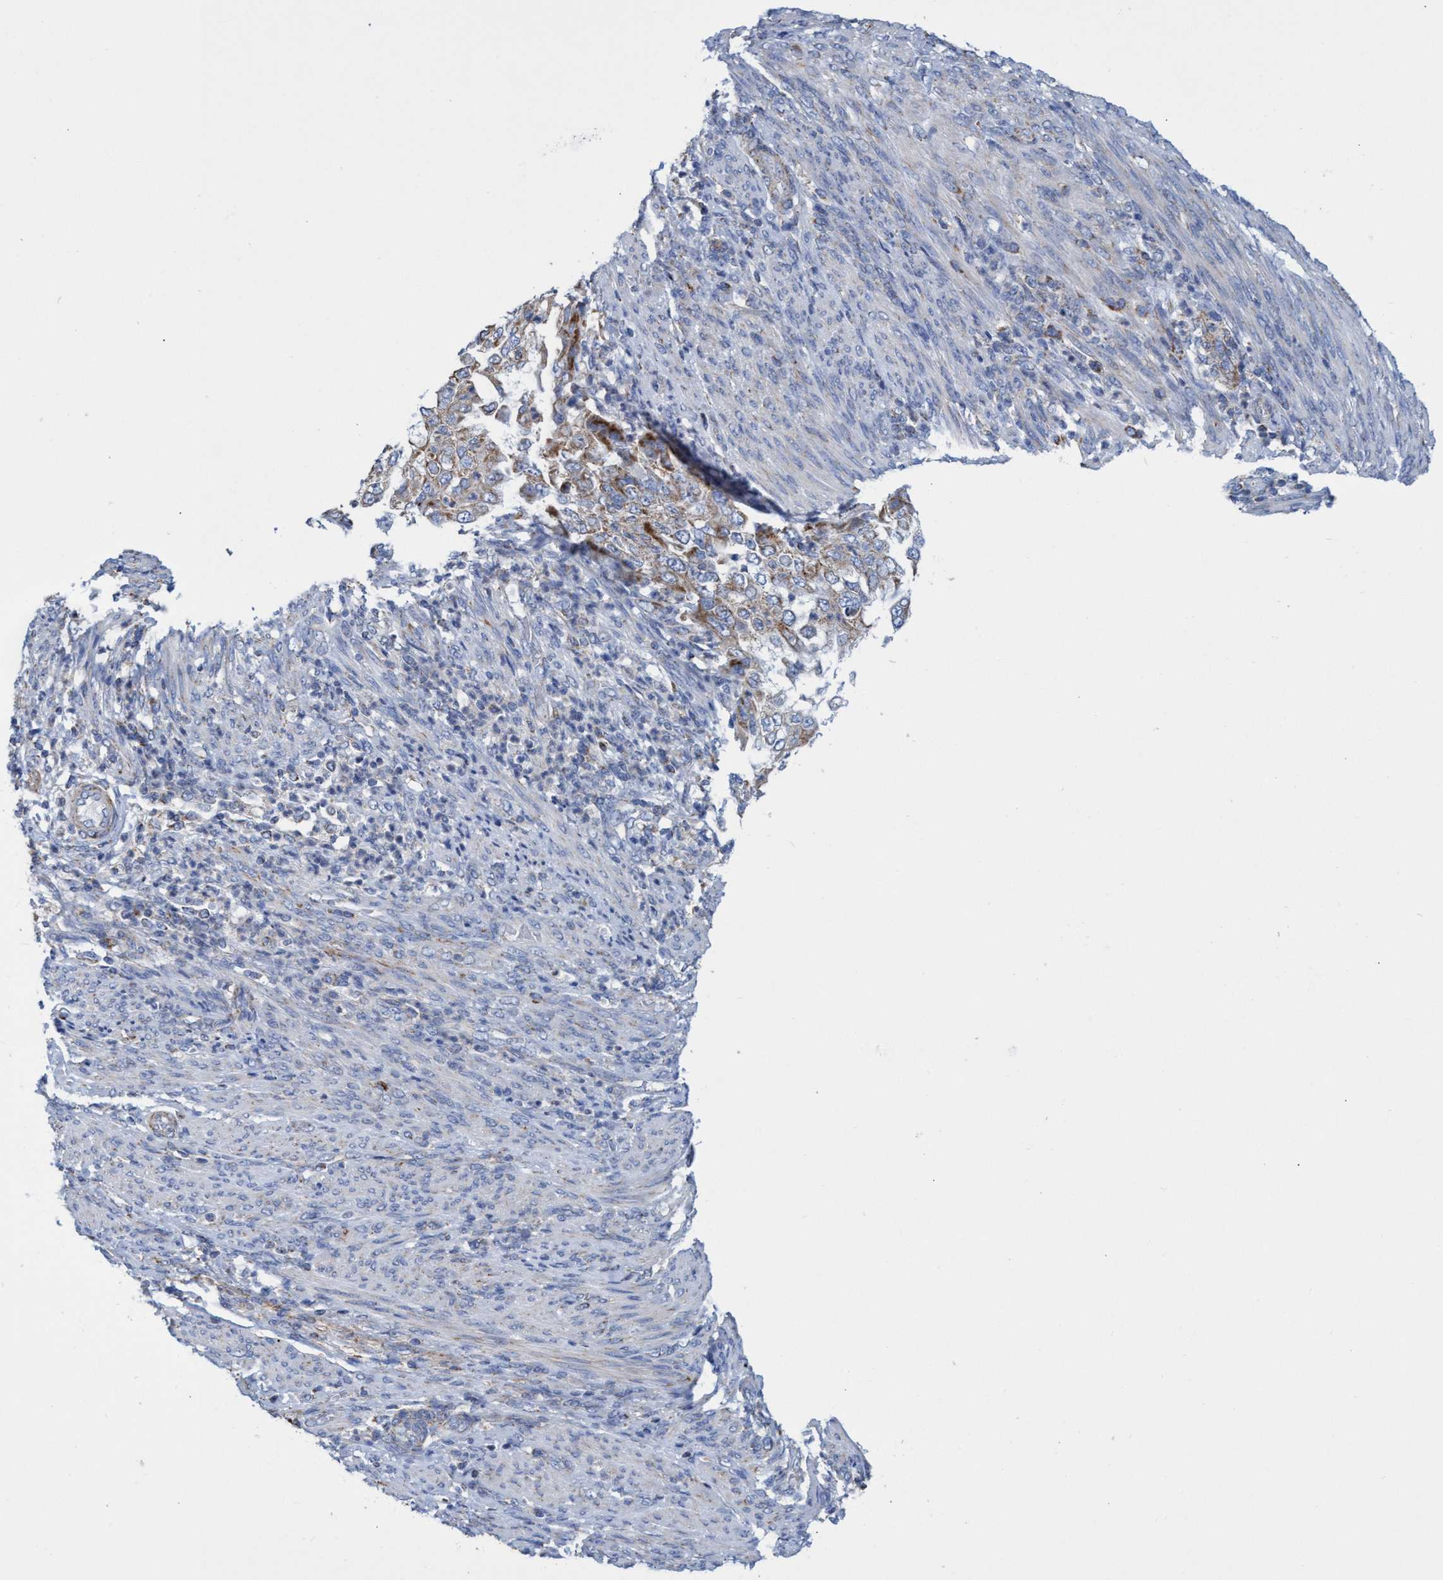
{"staining": {"intensity": "moderate", "quantity": ">75%", "location": "cytoplasmic/membranous"}, "tissue": "endometrial cancer", "cell_type": "Tumor cells", "image_type": "cancer", "snomed": [{"axis": "morphology", "description": "Adenocarcinoma, NOS"}, {"axis": "topography", "description": "Endometrium"}], "caption": "A high-resolution histopathology image shows immunohistochemistry staining of endometrial adenocarcinoma, which reveals moderate cytoplasmic/membranous staining in about >75% of tumor cells.", "gene": "ZNF750", "patient": {"sex": "female", "age": 85}}